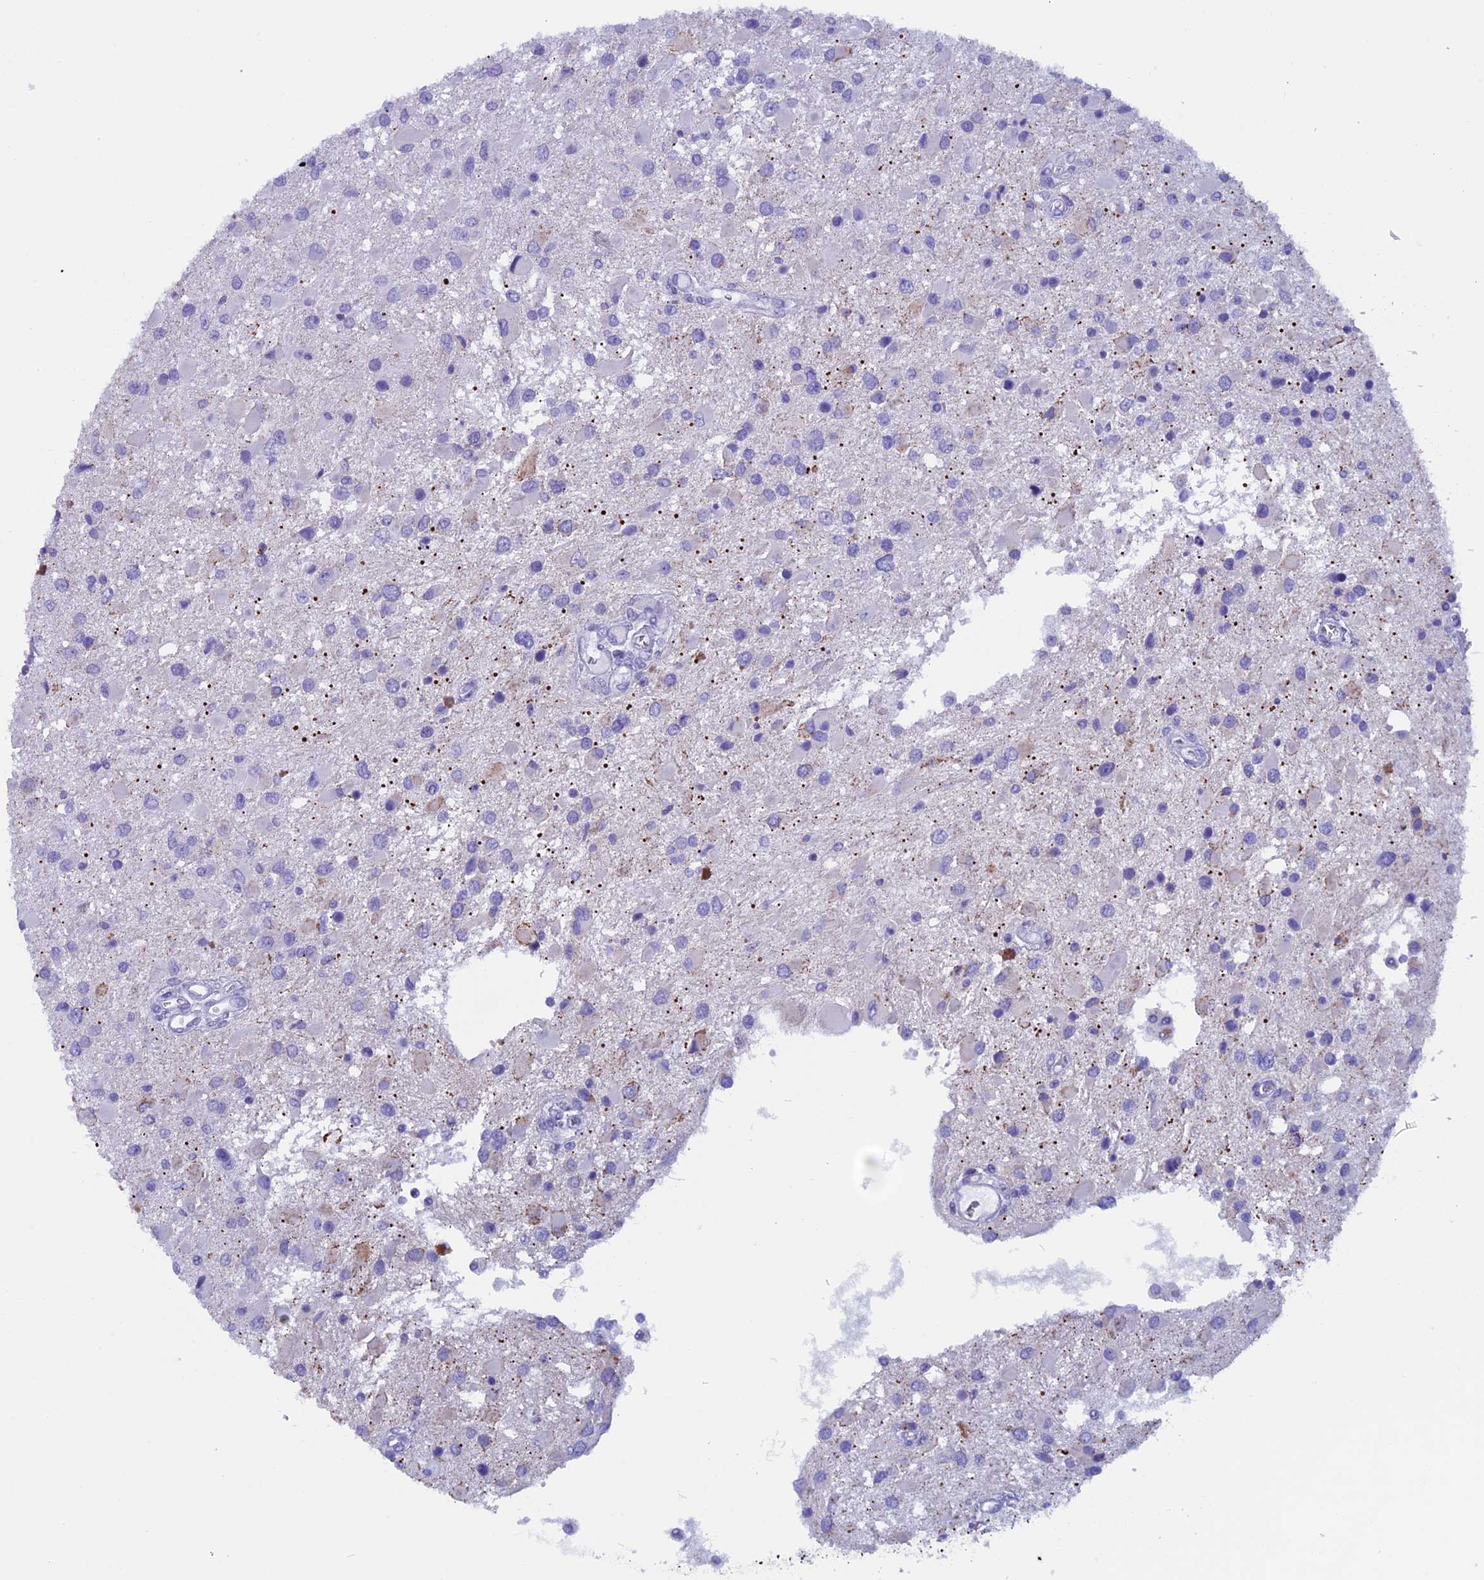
{"staining": {"intensity": "negative", "quantity": "none", "location": "none"}, "tissue": "glioma", "cell_type": "Tumor cells", "image_type": "cancer", "snomed": [{"axis": "morphology", "description": "Glioma, malignant, High grade"}, {"axis": "topography", "description": "Brain"}], "caption": "An image of malignant glioma (high-grade) stained for a protein shows no brown staining in tumor cells. Brightfield microscopy of immunohistochemistry (IHC) stained with DAB (3,3'-diaminobenzidine) (brown) and hematoxylin (blue), captured at high magnification.", "gene": "ZNF563", "patient": {"sex": "male", "age": 53}}